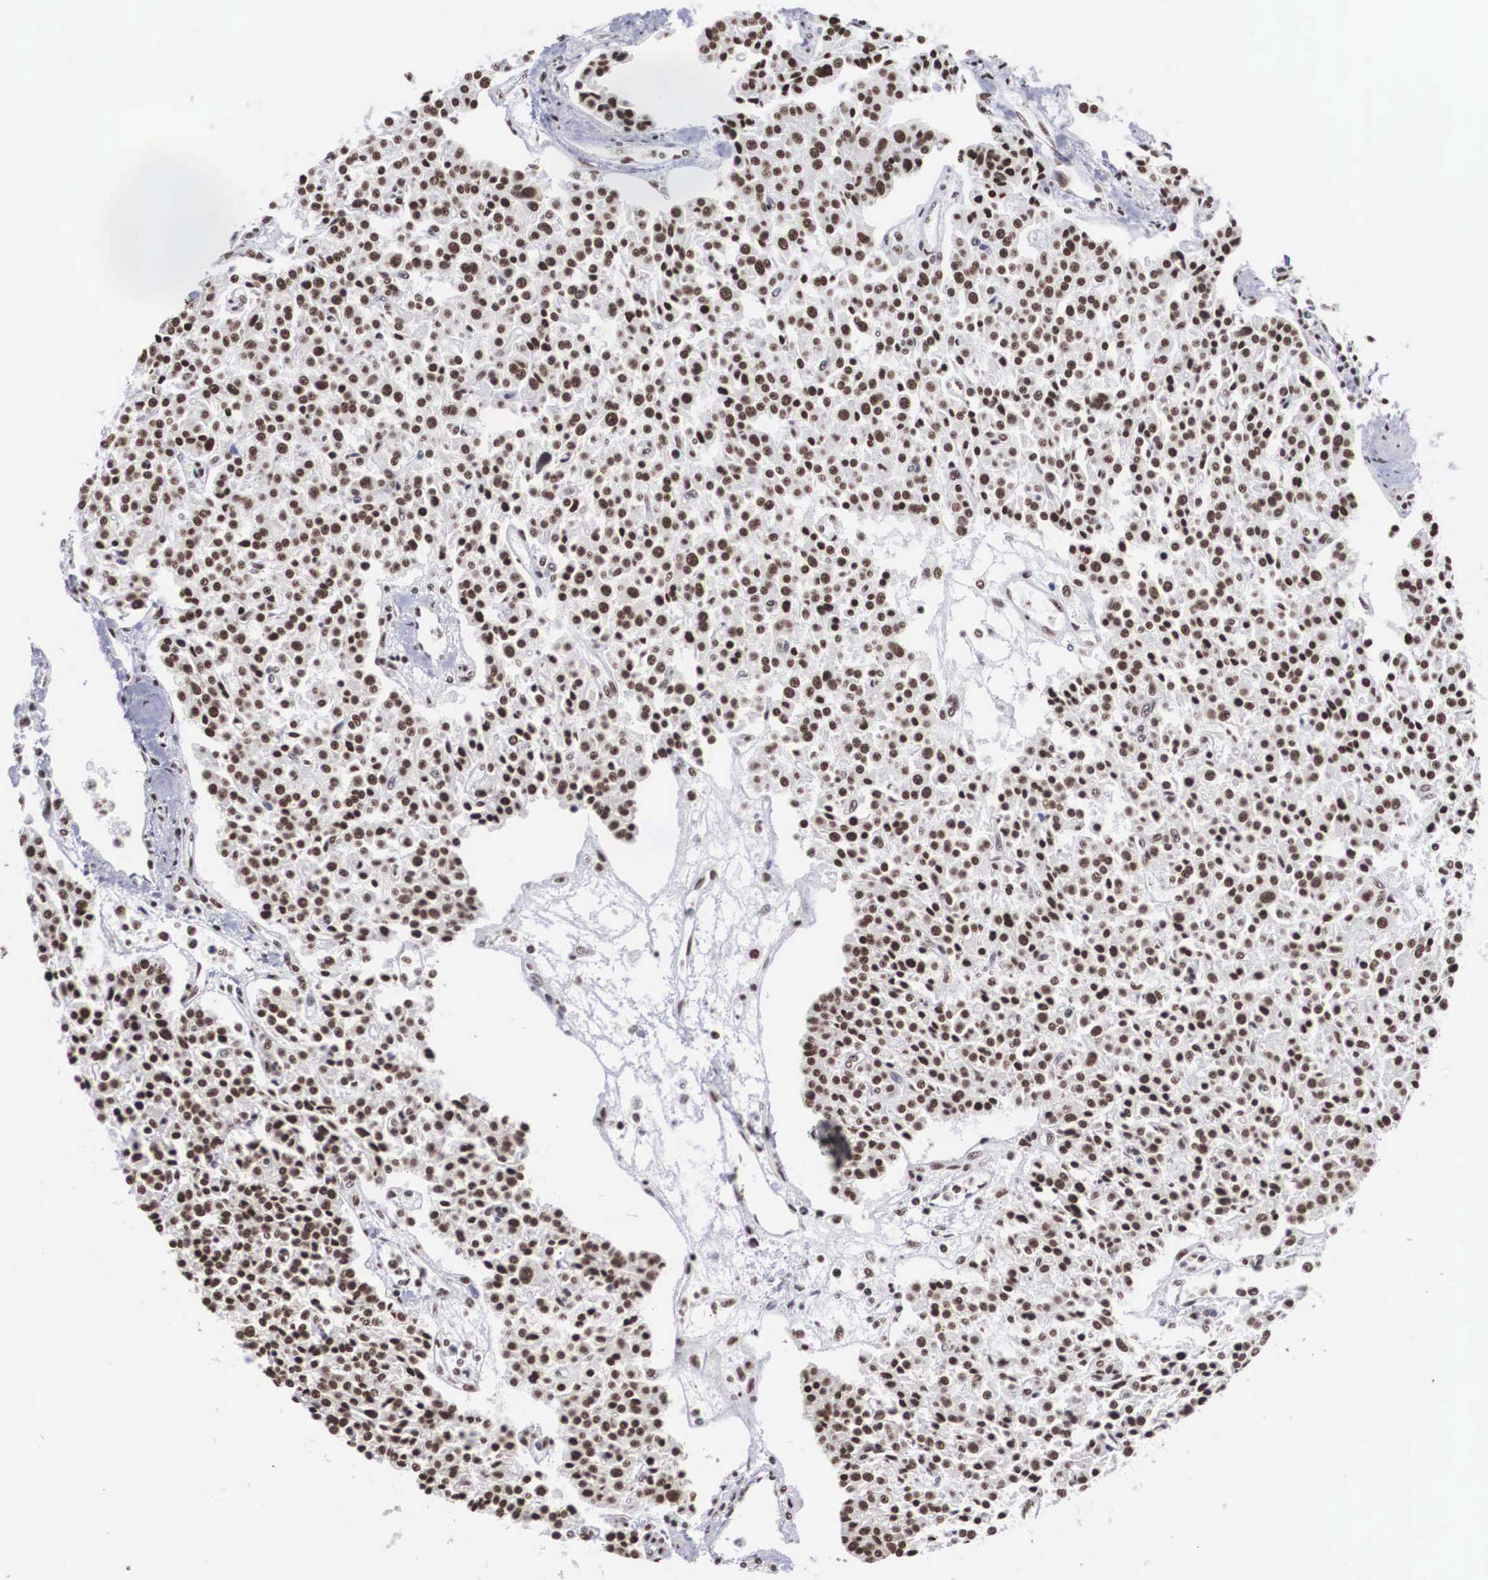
{"staining": {"intensity": "moderate", "quantity": ">75%", "location": "nuclear"}, "tissue": "carcinoid", "cell_type": "Tumor cells", "image_type": "cancer", "snomed": [{"axis": "morphology", "description": "Carcinoid, malignant, NOS"}, {"axis": "topography", "description": "Stomach"}], "caption": "This is a photomicrograph of immunohistochemistry (IHC) staining of carcinoid, which shows moderate expression in the nuclear of tumor cells.", "gene": "ACIN1", "patient": {"sex": "female", "age": 76}}